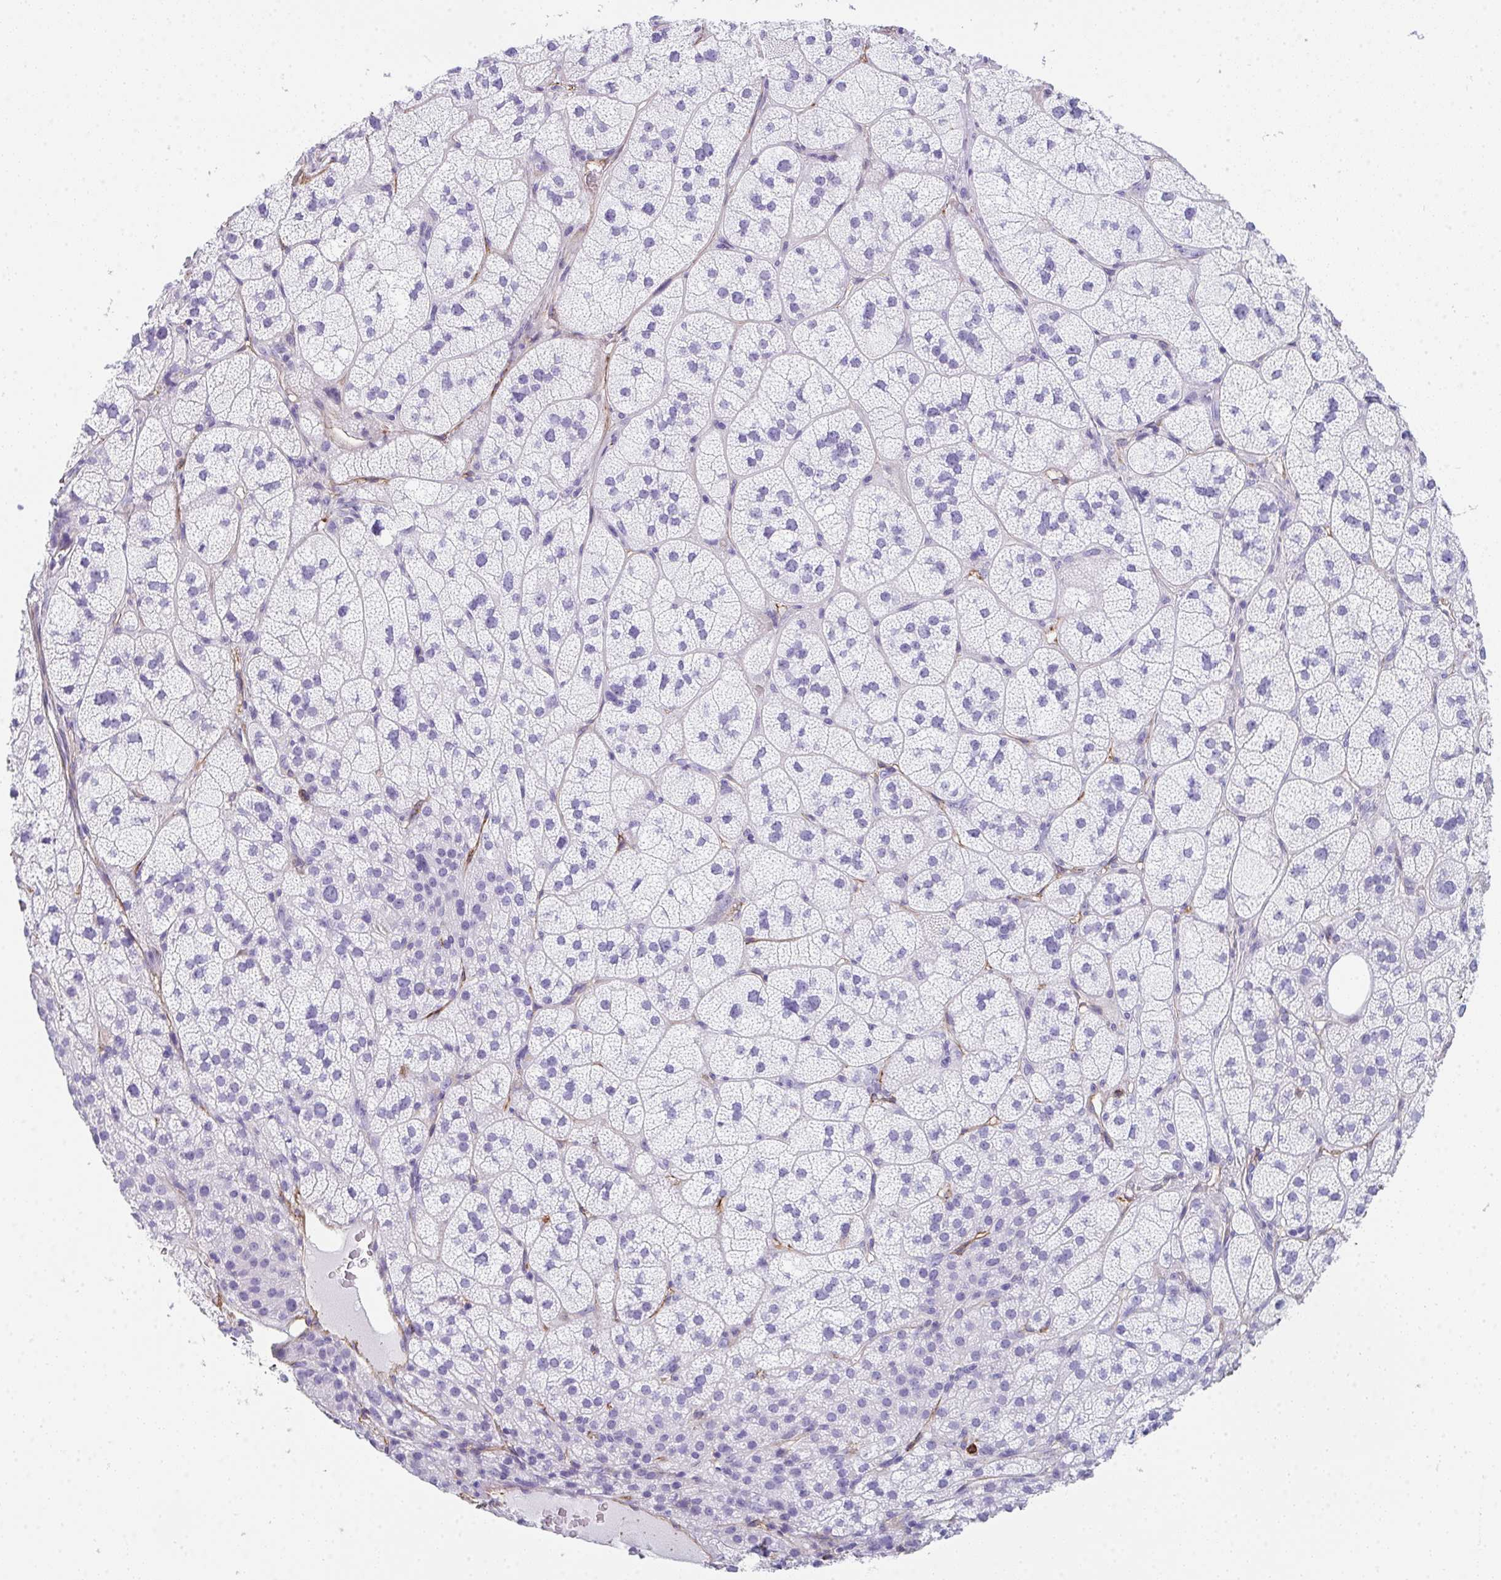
{"staining": {"intensity": "negative", "quantity": "none", "location": "none"}, "tissue": "adrenal gland", "cell_type": "Glandular cells", "image_type": "normal", "snomed": [{"axis": "morphology", "description": "Normal tissue, NOS"}, {"axis": "topography", "description": "Adrenal gland"}], "caption": "Immunohistochemistry (IHC) of unremarkable human adrenal gland shows no staining in glandular cells.", "gene": "DBN1", "patient": {"sex": "female", "age": 60}}